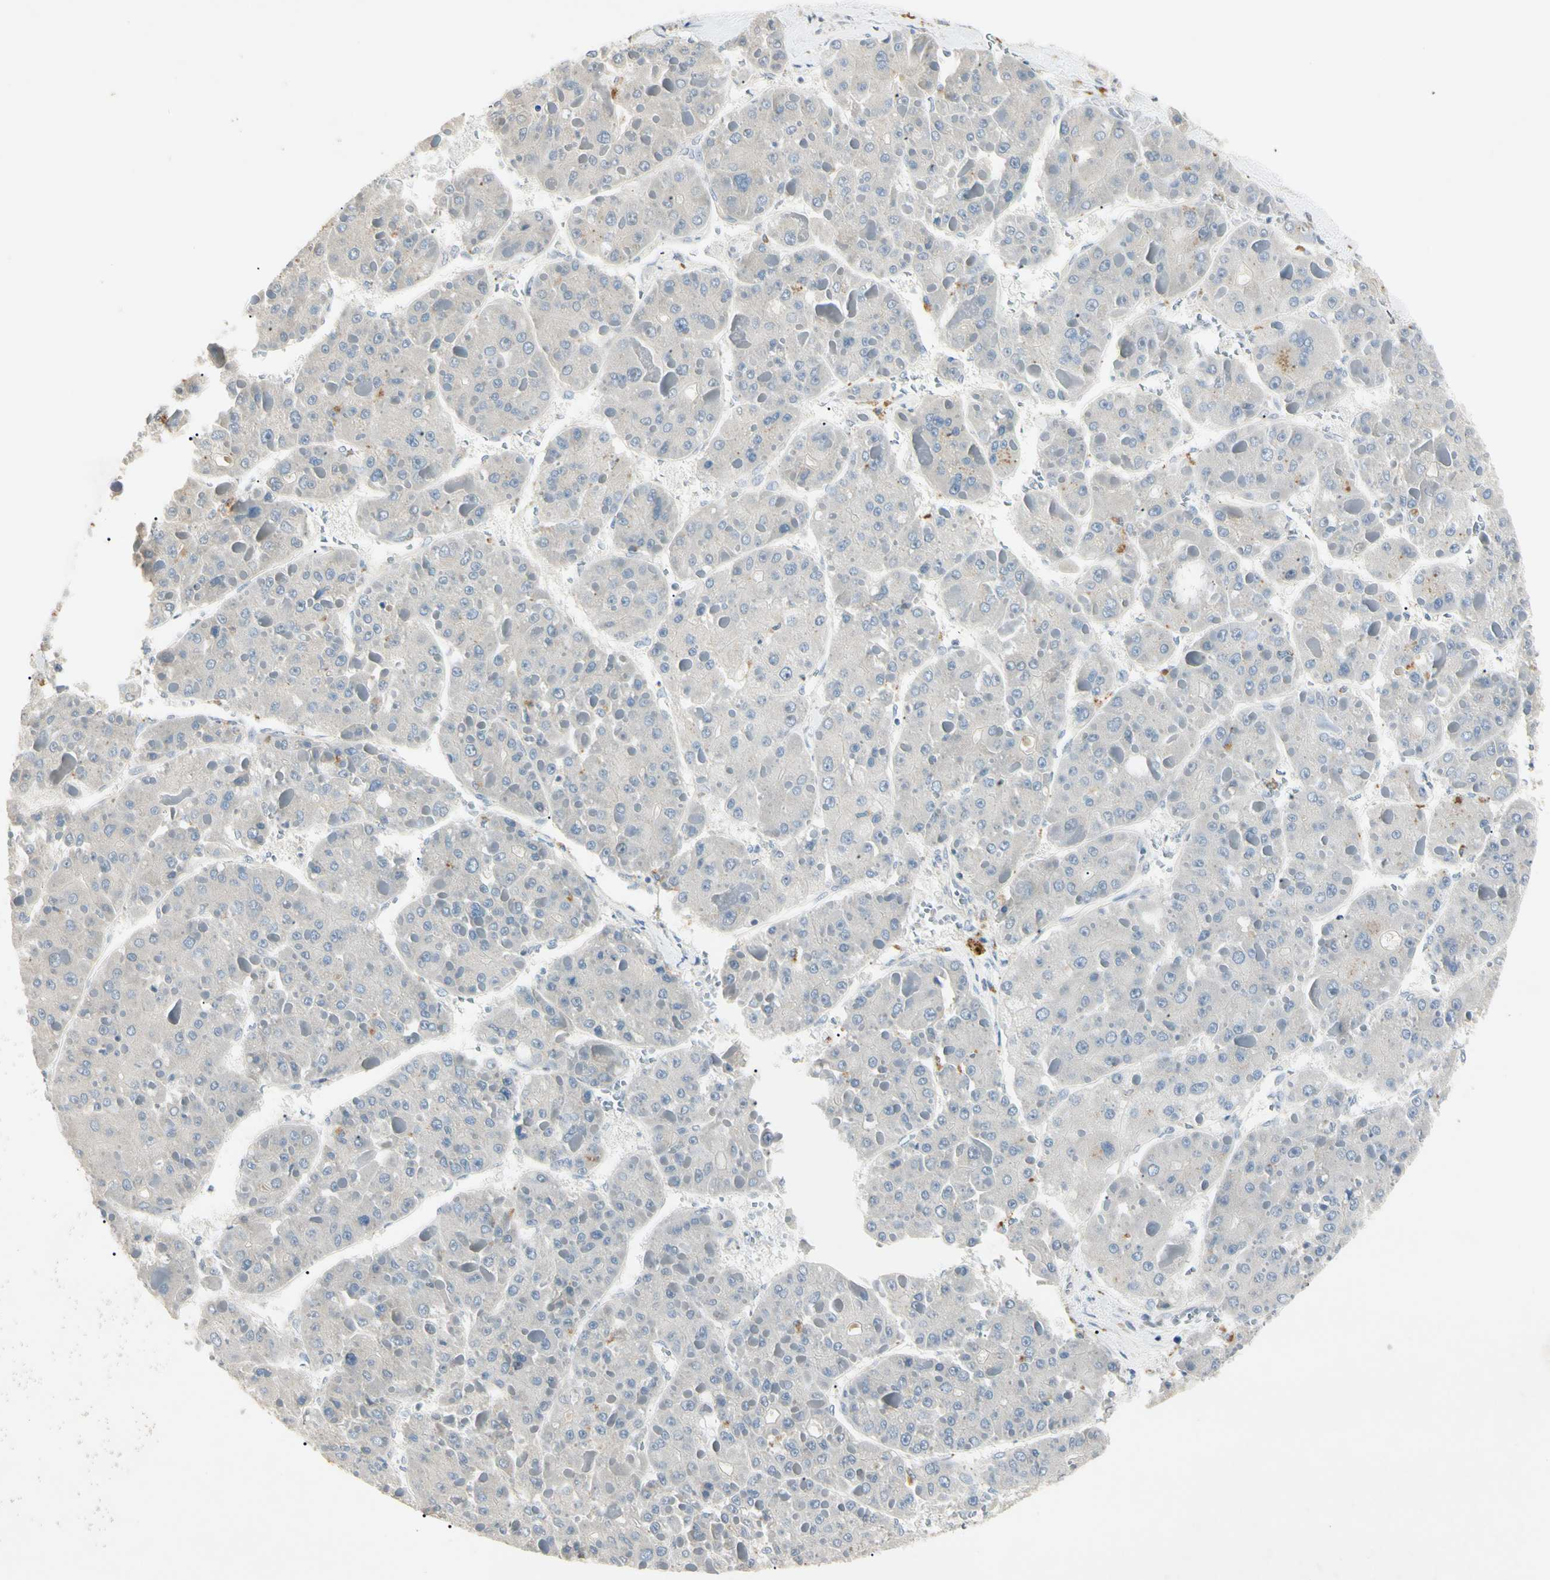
{"staining": {"intensity": "negative", "quantity": "none", "location": "none"}, "tissue": "liver cancer", "cell_type": "Tumor cells", "image_type": "cancer", "snomed": [{"axis": "morphology", "description": "Carcinoma, Hepatocellular, NOS"}, {"axis": "topography", "description": "Liver"}], "caption": "Immunohistochemical staining of liver hepatocellular carcinoma demonstrates no significant expression in tumor cells. The staining was performed using DAB to visualize the protein expression in brown, while the nuclei were stained in blue with hematoxylin (Magnification: 20x).", "gene": "PRSS21", "patient": {"sex": "female", "age": 73}}